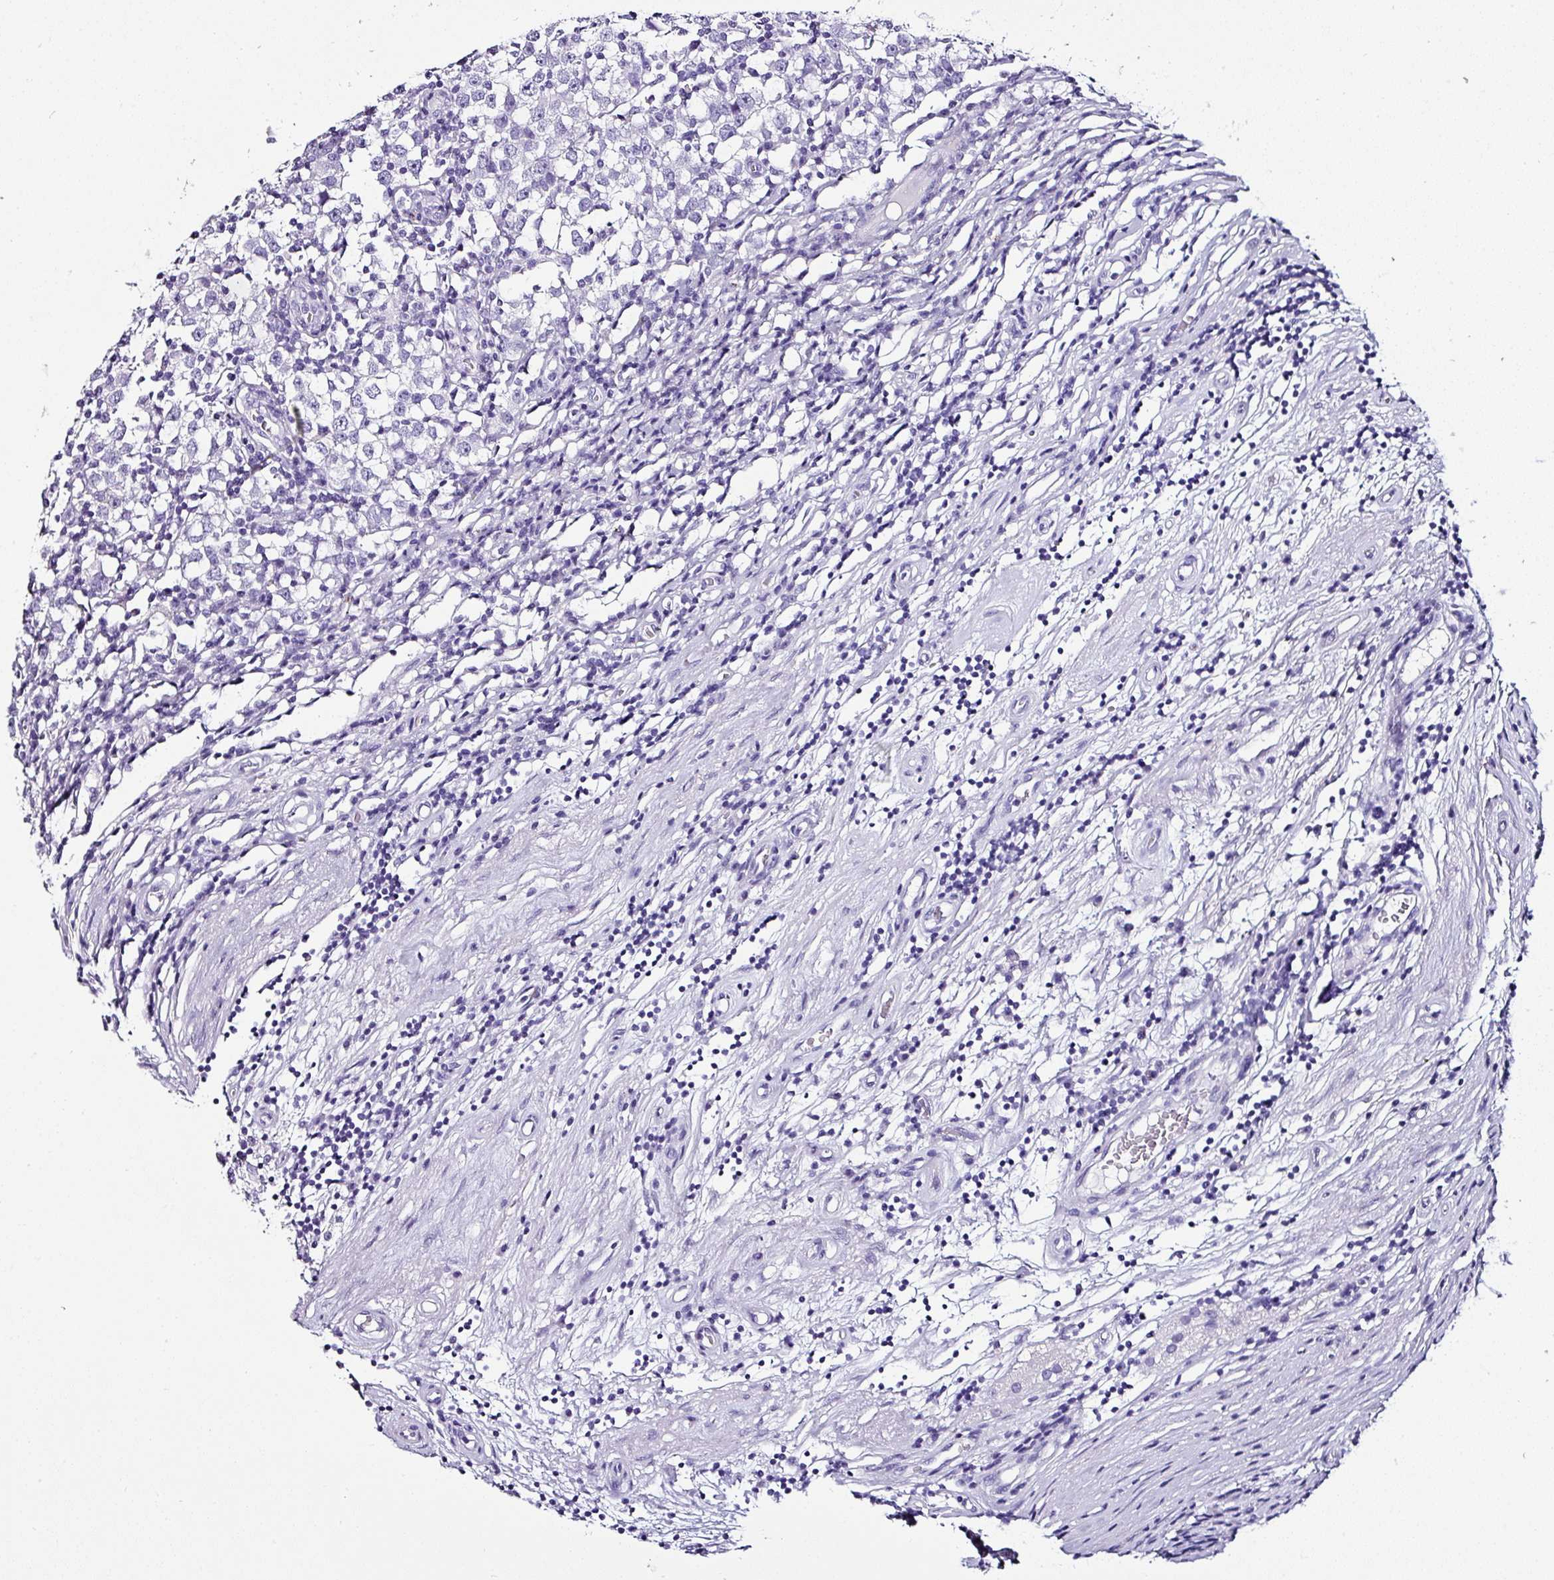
{"staining": {"intensity": "negative", "quantity": "none", "location": "none"}, "tissue": "testis cancer", "cell_type": "Tumor cells", "image_type": "cancer", "snomed": [{"axis": "morphology", "description": "Seminoma, NOS"}, {"axis": "topography", "description": "Testis"}], "caption": "Immunohistochemistry of seminoma (testis) reveals no staining in tumor cells.", "gene": "NAPSA", "patient": {"sex": "male", "age": 65}}